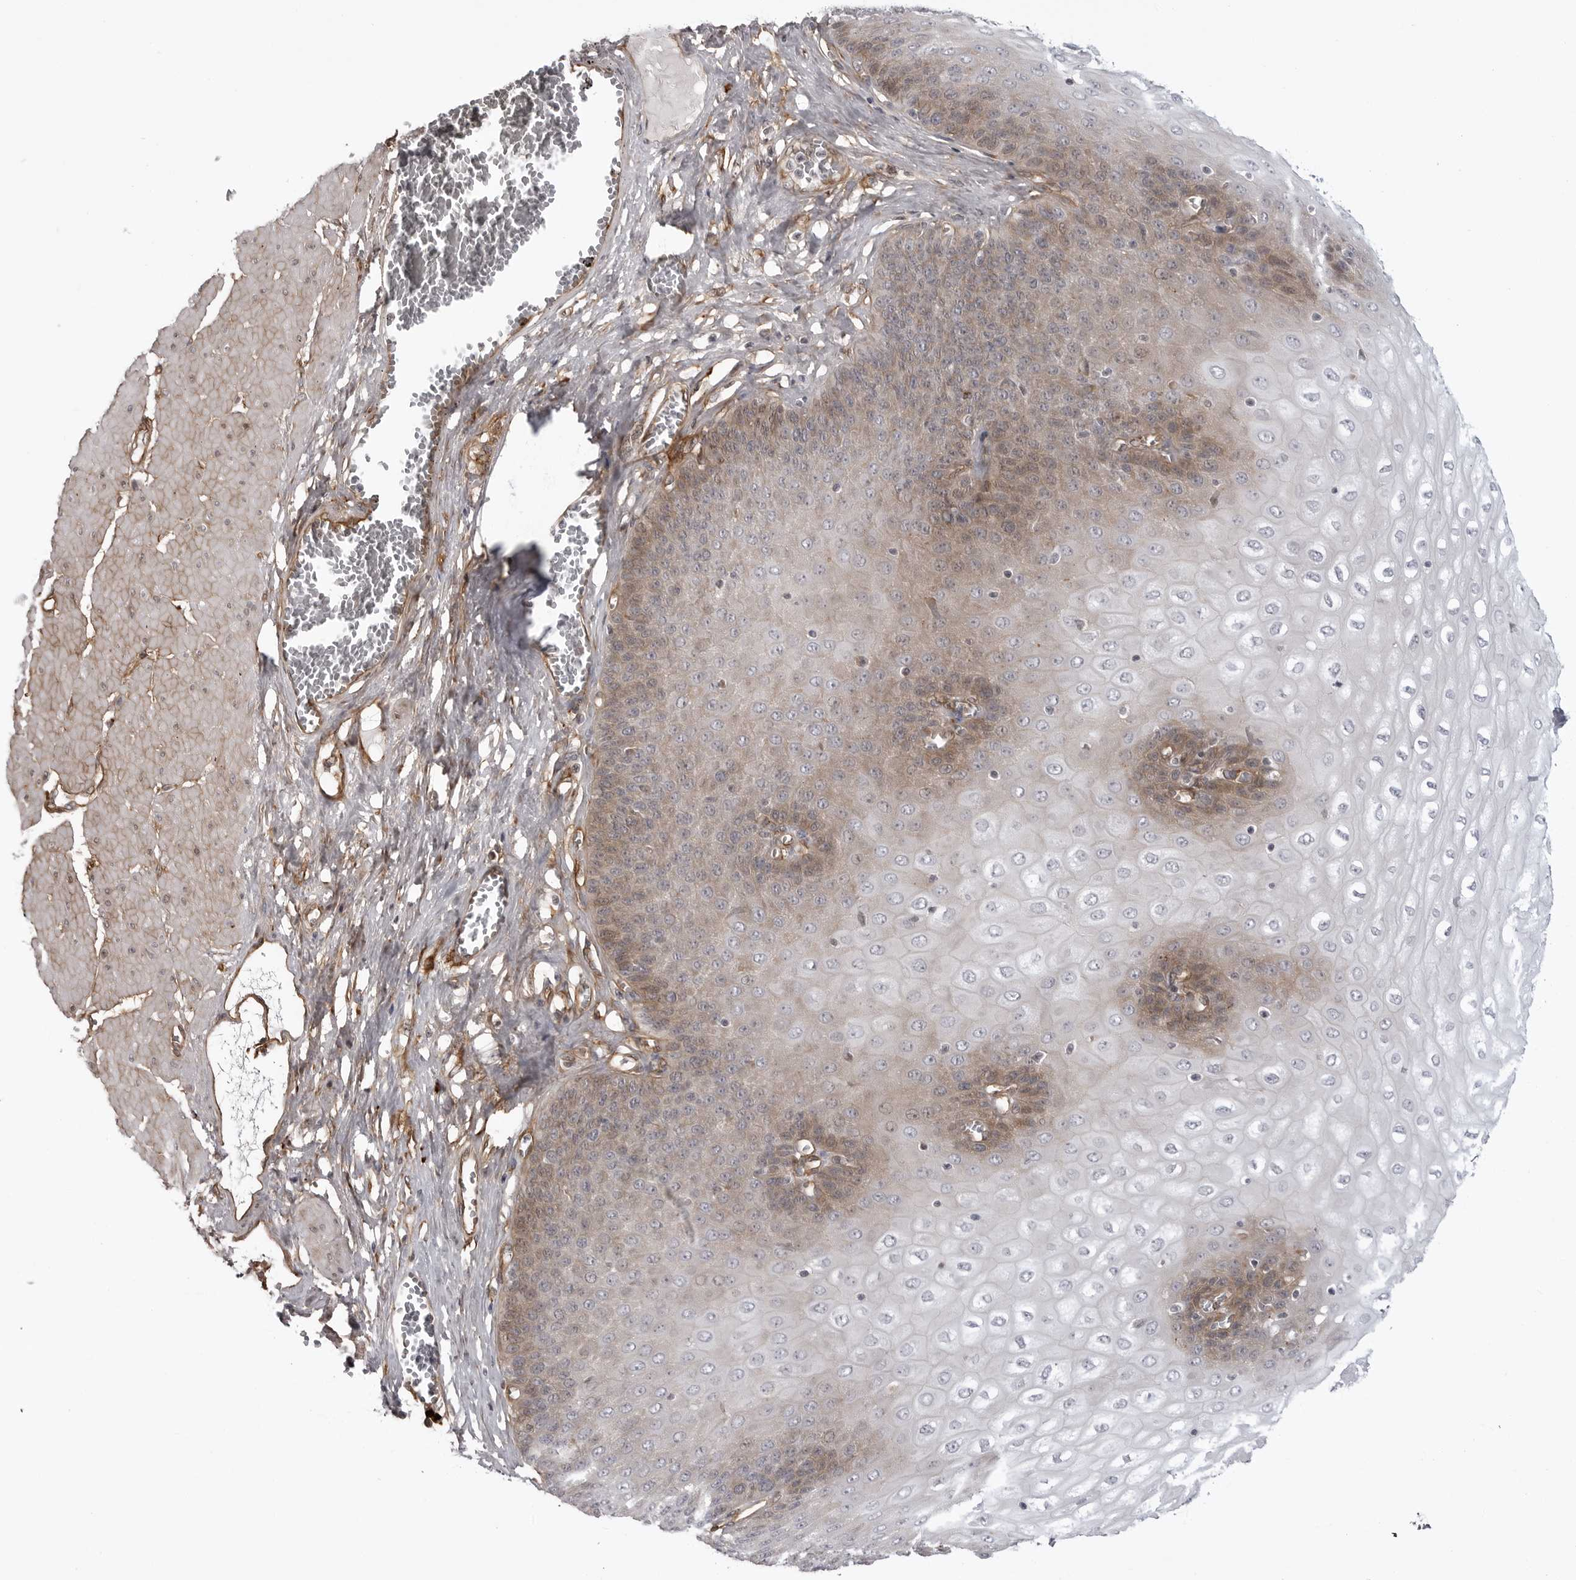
{"staining": {"intensity": "weak", "quantity": "25%-75%", "location": "cytoplasmic/membranous"}, "tissue": "esophagus", "cell_type": "Squamous epithelial cells", "image_type": "normal", "snomed": [{"axis": "morphology", "description": "Normal tissue, NOS"}, {"axis": "topography", "description": "Esophagus"}], "caption": "The image shows immunohistochemical staining of benign esophagus. There is weak cytoplasmic/membranous expression is present in about 25%-75% of squamous epithelial cells.", "gene": "ARL5A", "patient": {"sex": "male", "age": 60}}